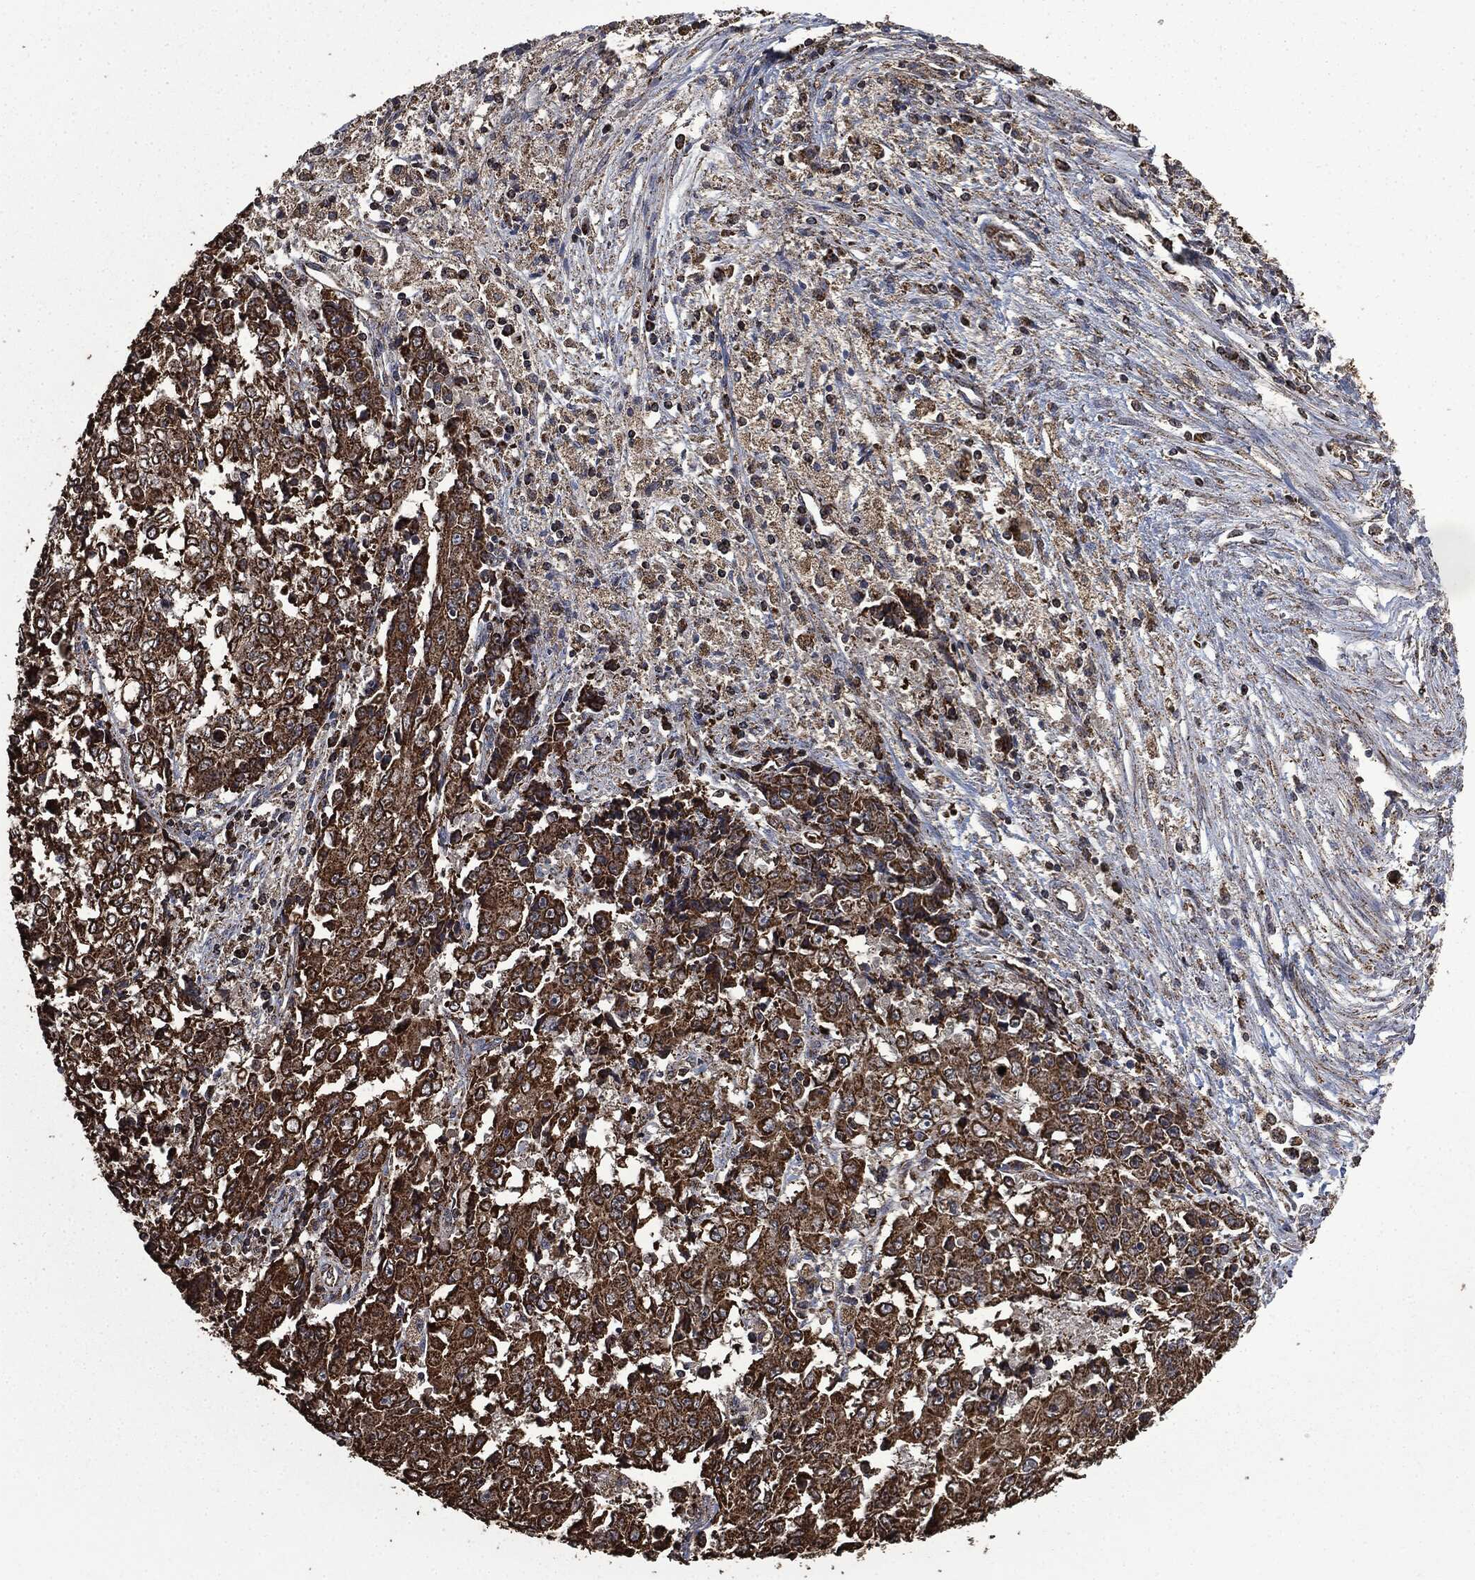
{"staining": {"intensity": "moderate", "quantity": ">75%", "location": "cytoplasmic/membranous"}, "tissue": "ovarian cancer", "cell_type": "Tumor cells", "image_type": "cancer", "snomed": [{"axis": "morphology", "description": "Carcinoma, endometroid"}, {"axis": "topography", "description": "Ovary"}], "caption": "Immunohistochemical staining of human ovarian endometroid carcinoma displays medium levels of moderate cytoplasmic/membranous protein staining in approximately >75% of tumor cells.", "gene": "LIG3", "patient": {"sex": "female", "age": 42}}